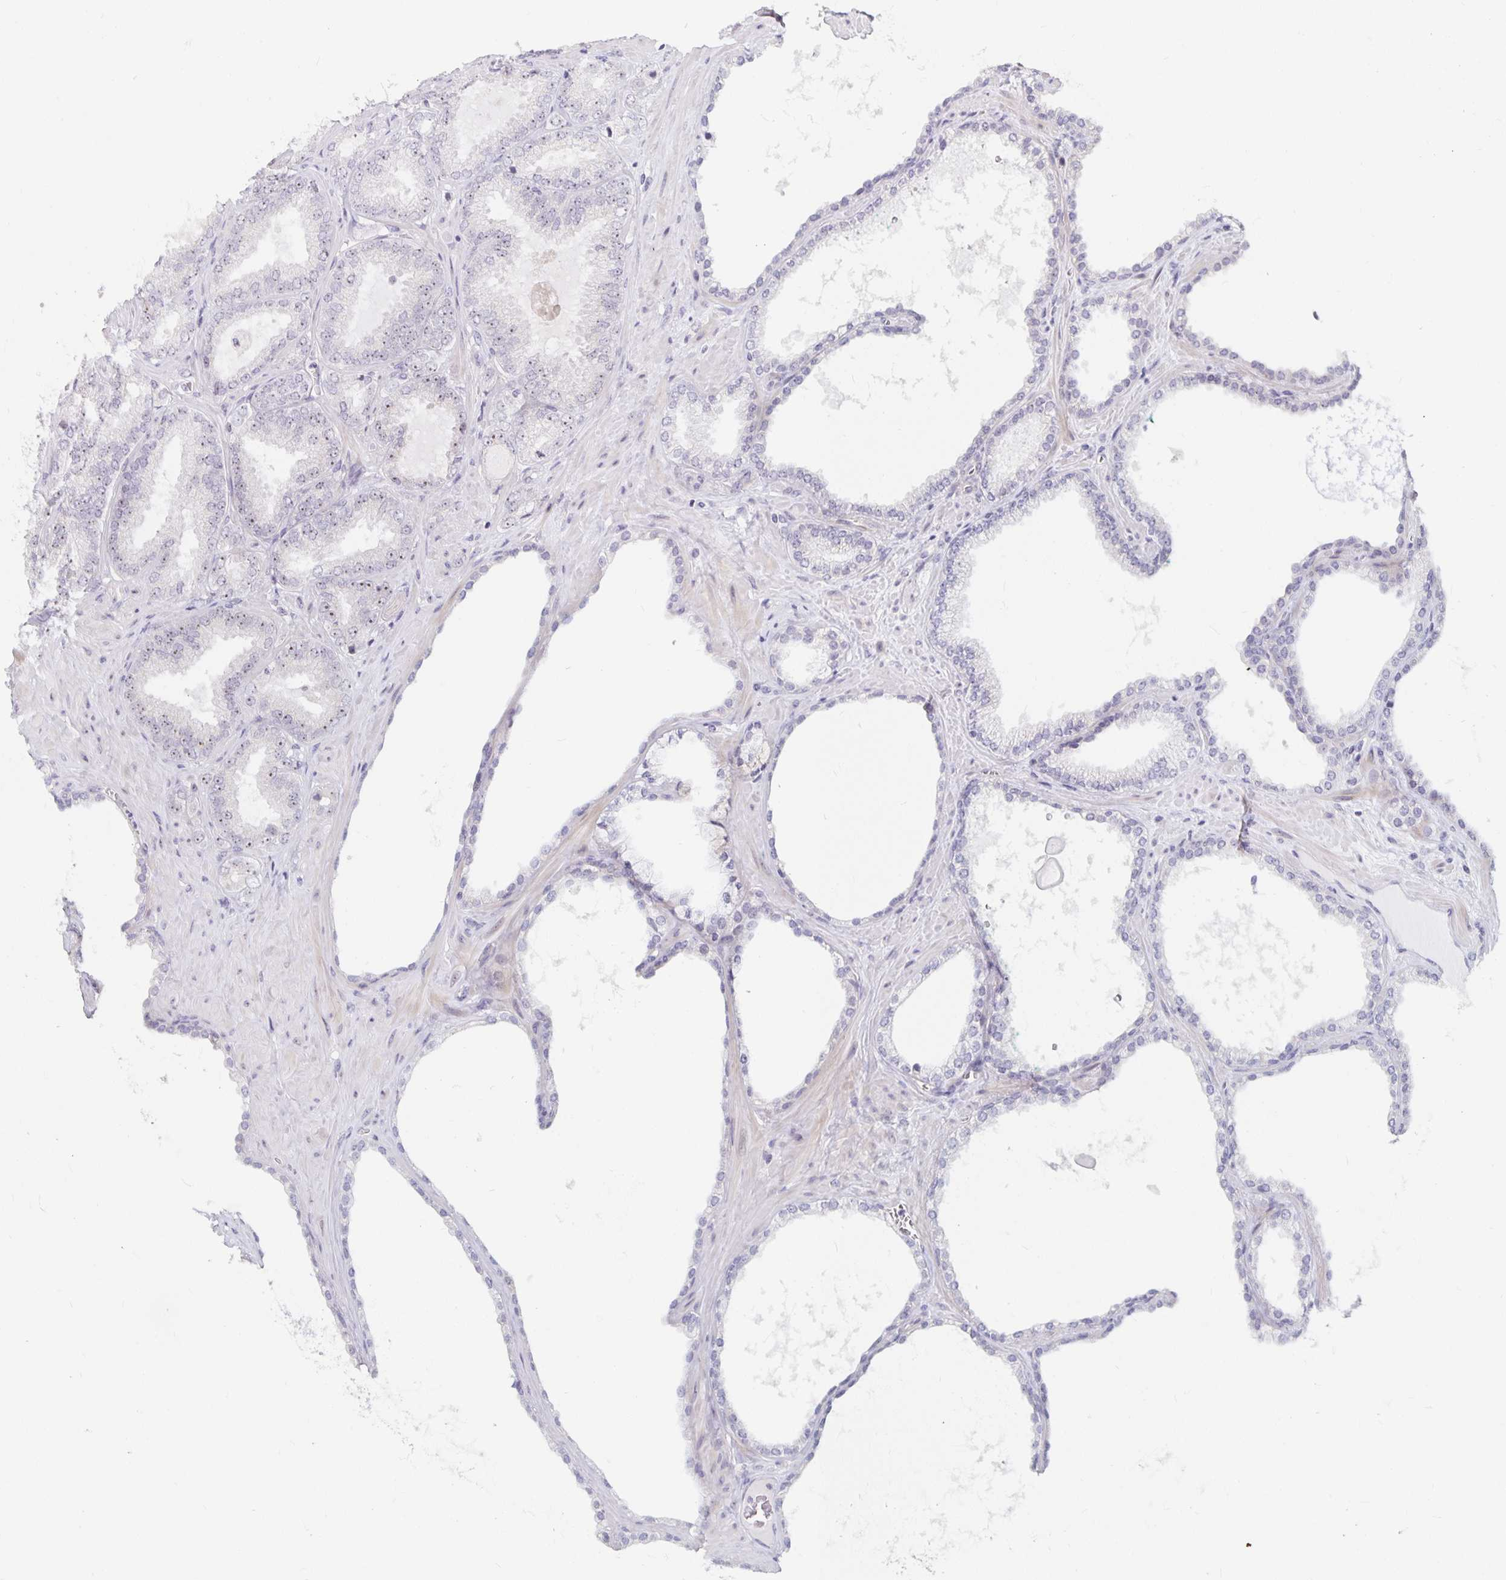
{"staining": {"intensity": "weak", "quantity": "<25%", "location": "nuclear"}, "tissue": "prostate cancer", "cell_type": "Tumor cells", "image_type": "cancer", "snomed": [{"axis": "morphology", "description": "Adenocarcinoma, High grade"}, {"axis": "topography", "description": "Prostate"}], "caption": "Photomicrograph shows no significant protein staining in tumor cells of prostate cancer (adenocarcinoma (high-grade)). (DAB (3,3'-diaminobenzidine) immunohistochemistry, high magnification).", "gene": "NUP85", "patient": {"sex": "male", "age": 68}}